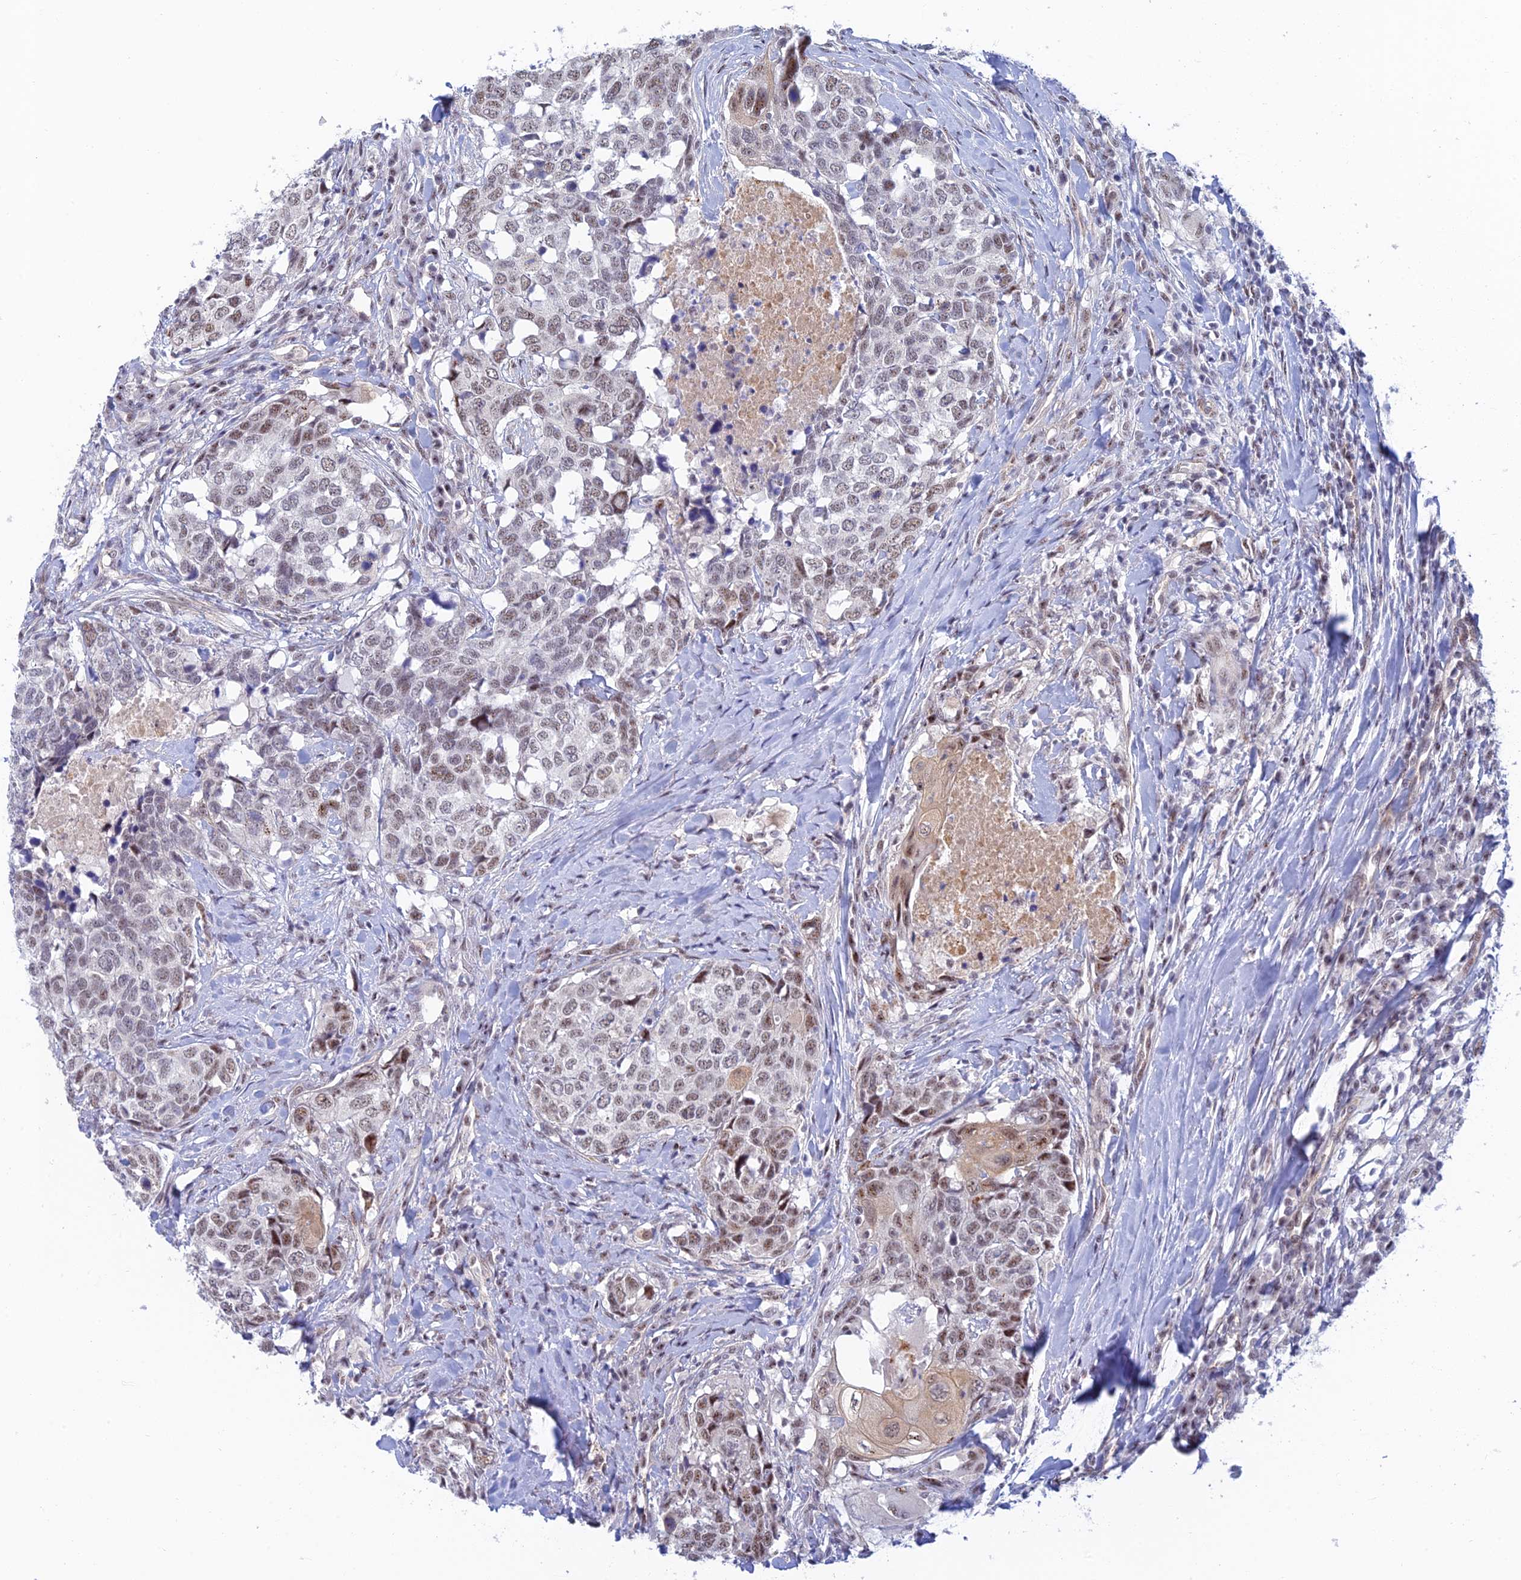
{"staining": {"intensity": "weak", "quantity": ">75%", "location": "nuclear"}, "tissue": "head and neck cancer", "cell_type": "Tumor cells", "image_type": "cancer", "snomed": [{"axis": "morphology", "description": "Squamous cell carcinoma, NOS"}, {"axis": "topography", "description": "Head-Neck"}], "caption": "Immunohistochemical staining of squamous cell carcinoma (head and neck) demonstrates low levels of weak nuclear protein expression in about >75% of tumor cells.", "gene": "CFAP92", "patient": {"sex": "male", "age": 66}}